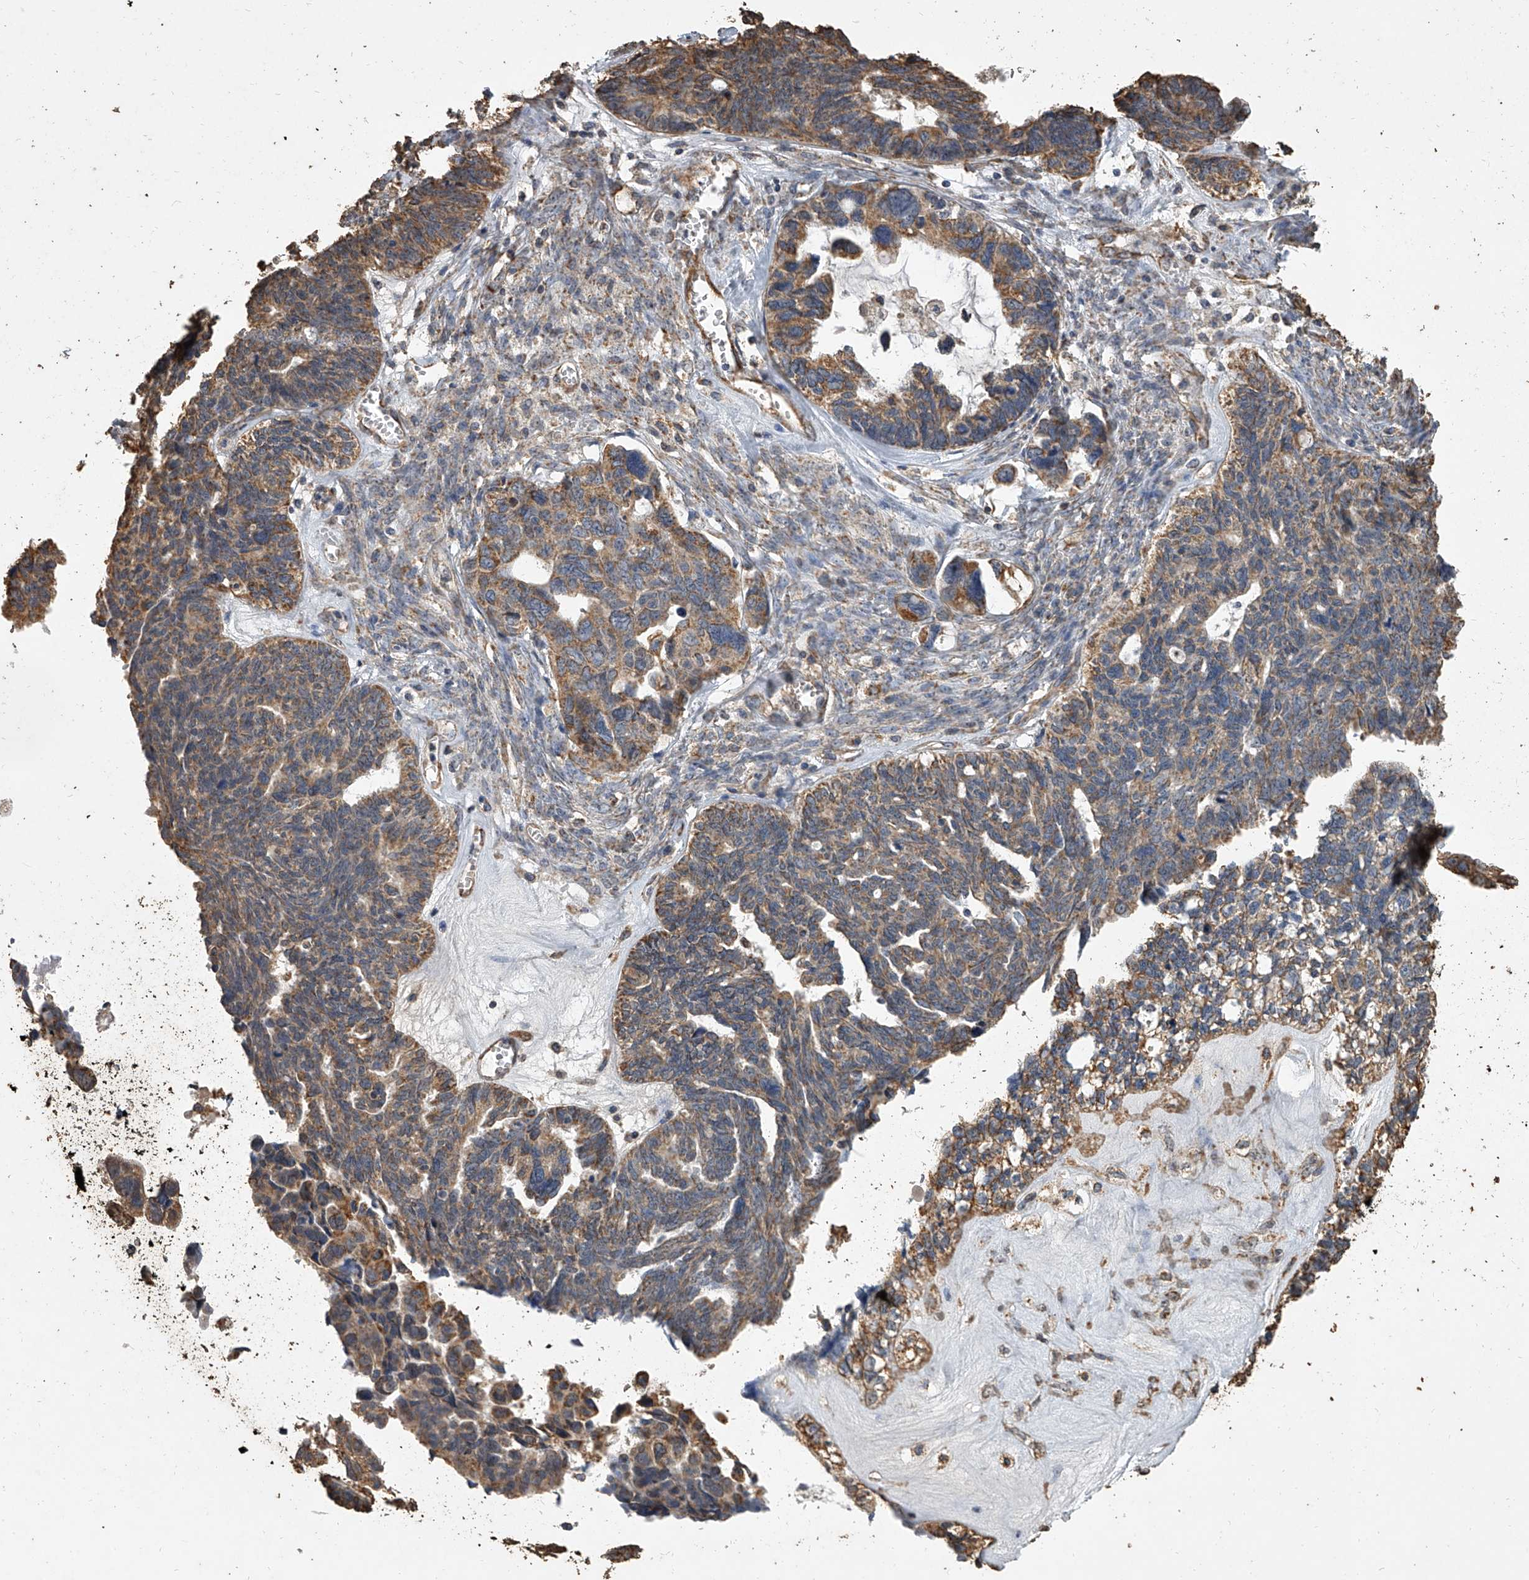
{"staining": {"intensity": "moderate", "quantity": "25%-75%", "location": "cytoplasmic/membranous"}, "tissue": "ovarian cancer", "cell_type": "Tumor cells", "image_type": "cancer", "snomed": [{"axis": "morphology", "description": "Cystadenocarcinoma, serous, NOS"}, {"axis": "topography", "description": "Ovary"}], "caption": "DAB immunohistochemical staining of ovarian cancer demonstrates moderate cytoplasmic/membranous protein positivity in approximately 25%-75% of tumor cells.", "gene": "MRPL28", "patient": {"sex": "female", "age": 79}}